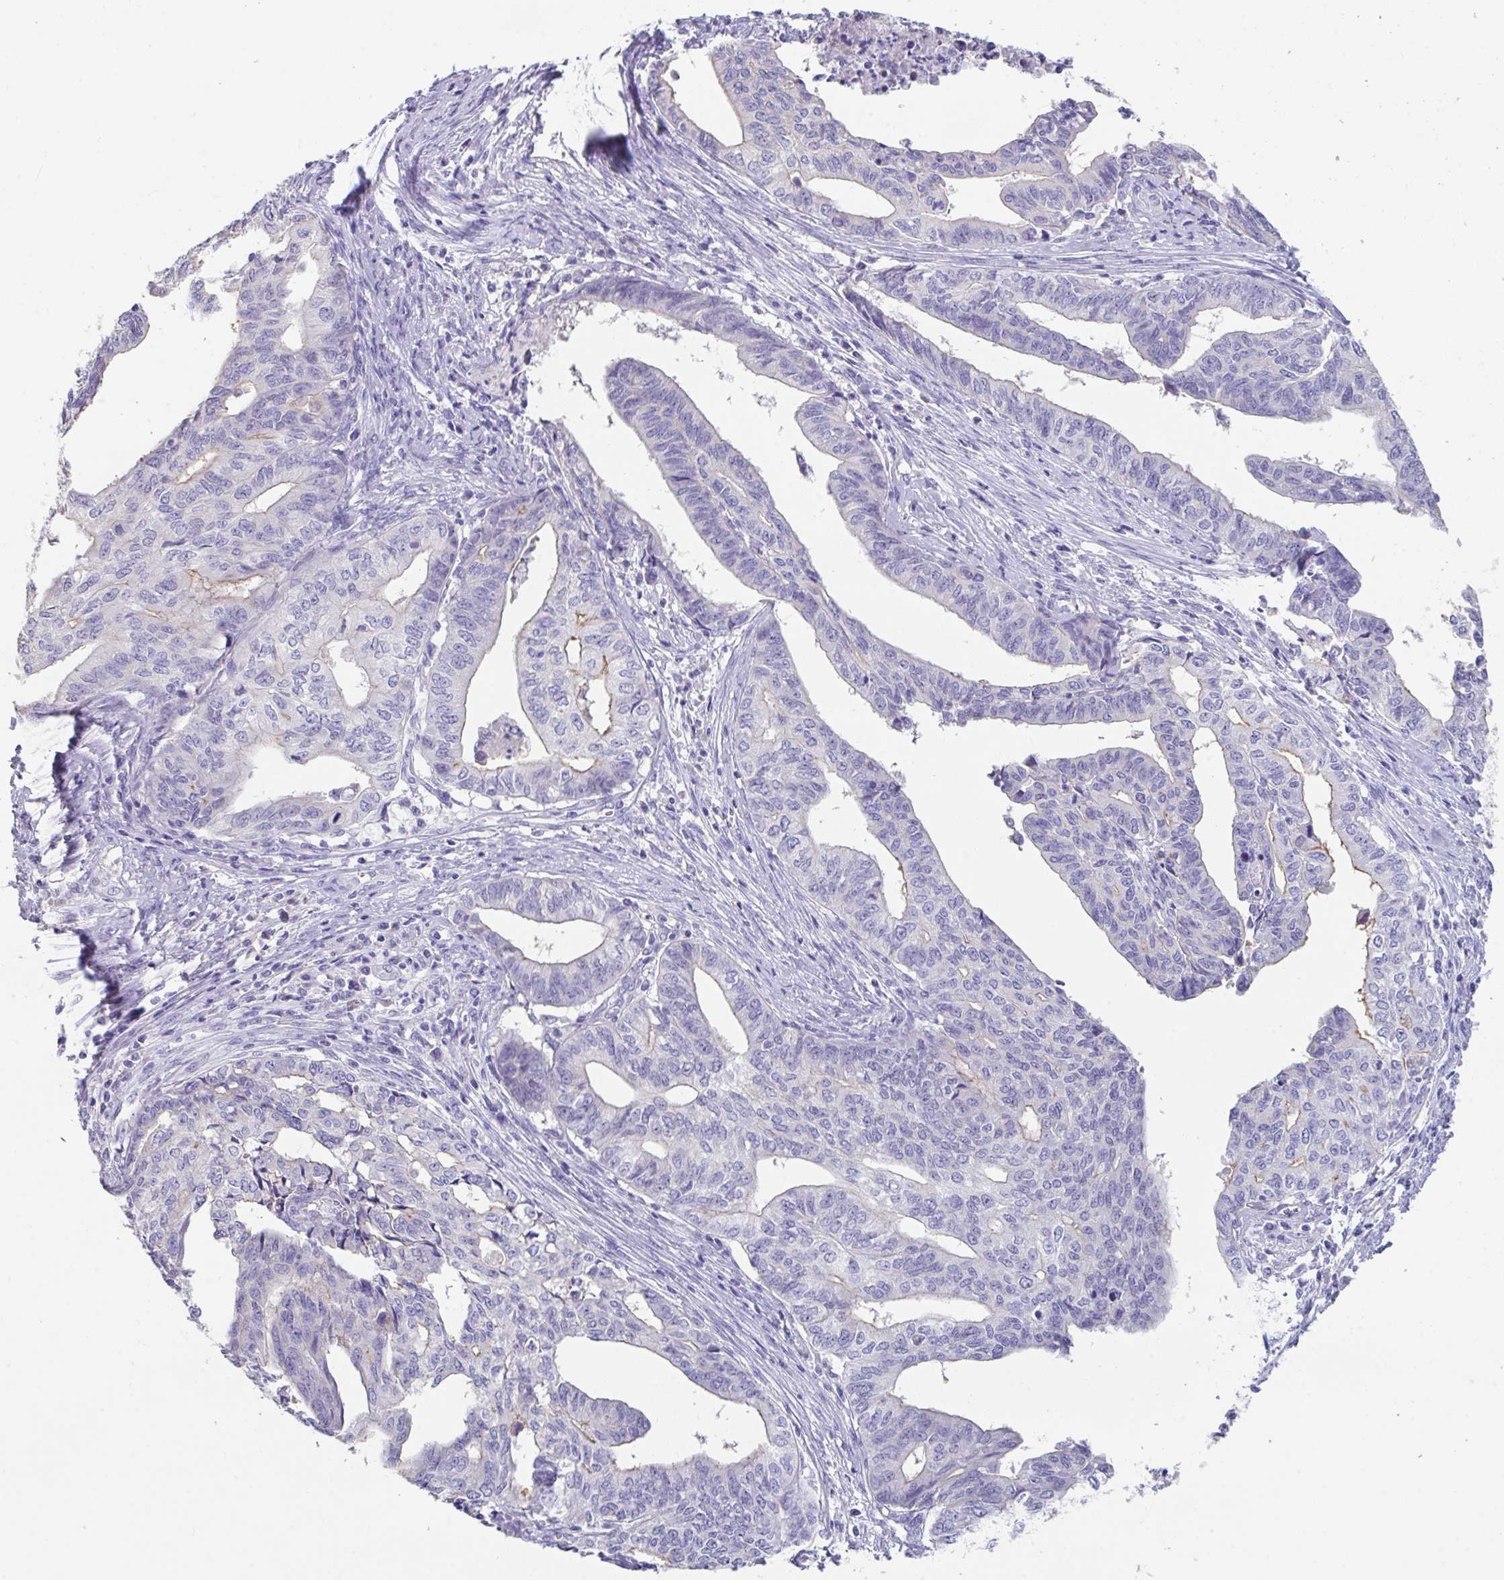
{"staining": {"intensity": "weak", "quantity": "<25%", "location": "cytoplasmic/membranous"}, "tissue": "endometrial cancer", "cell_type": "Tumor cells", "image_type": "cancer", "snomed": [{"axis": "morphology", "description": "Adenocarcinoma, NOS"}, {"axis": "topography", "description": "Endometrium"}], "caption": "A histopathology image of endometrial cancer stained for a protein exhibits no brown staining in tumor cells.", "gene": "SLC44A4", "patient": {"sex": "female", "age": 65}}